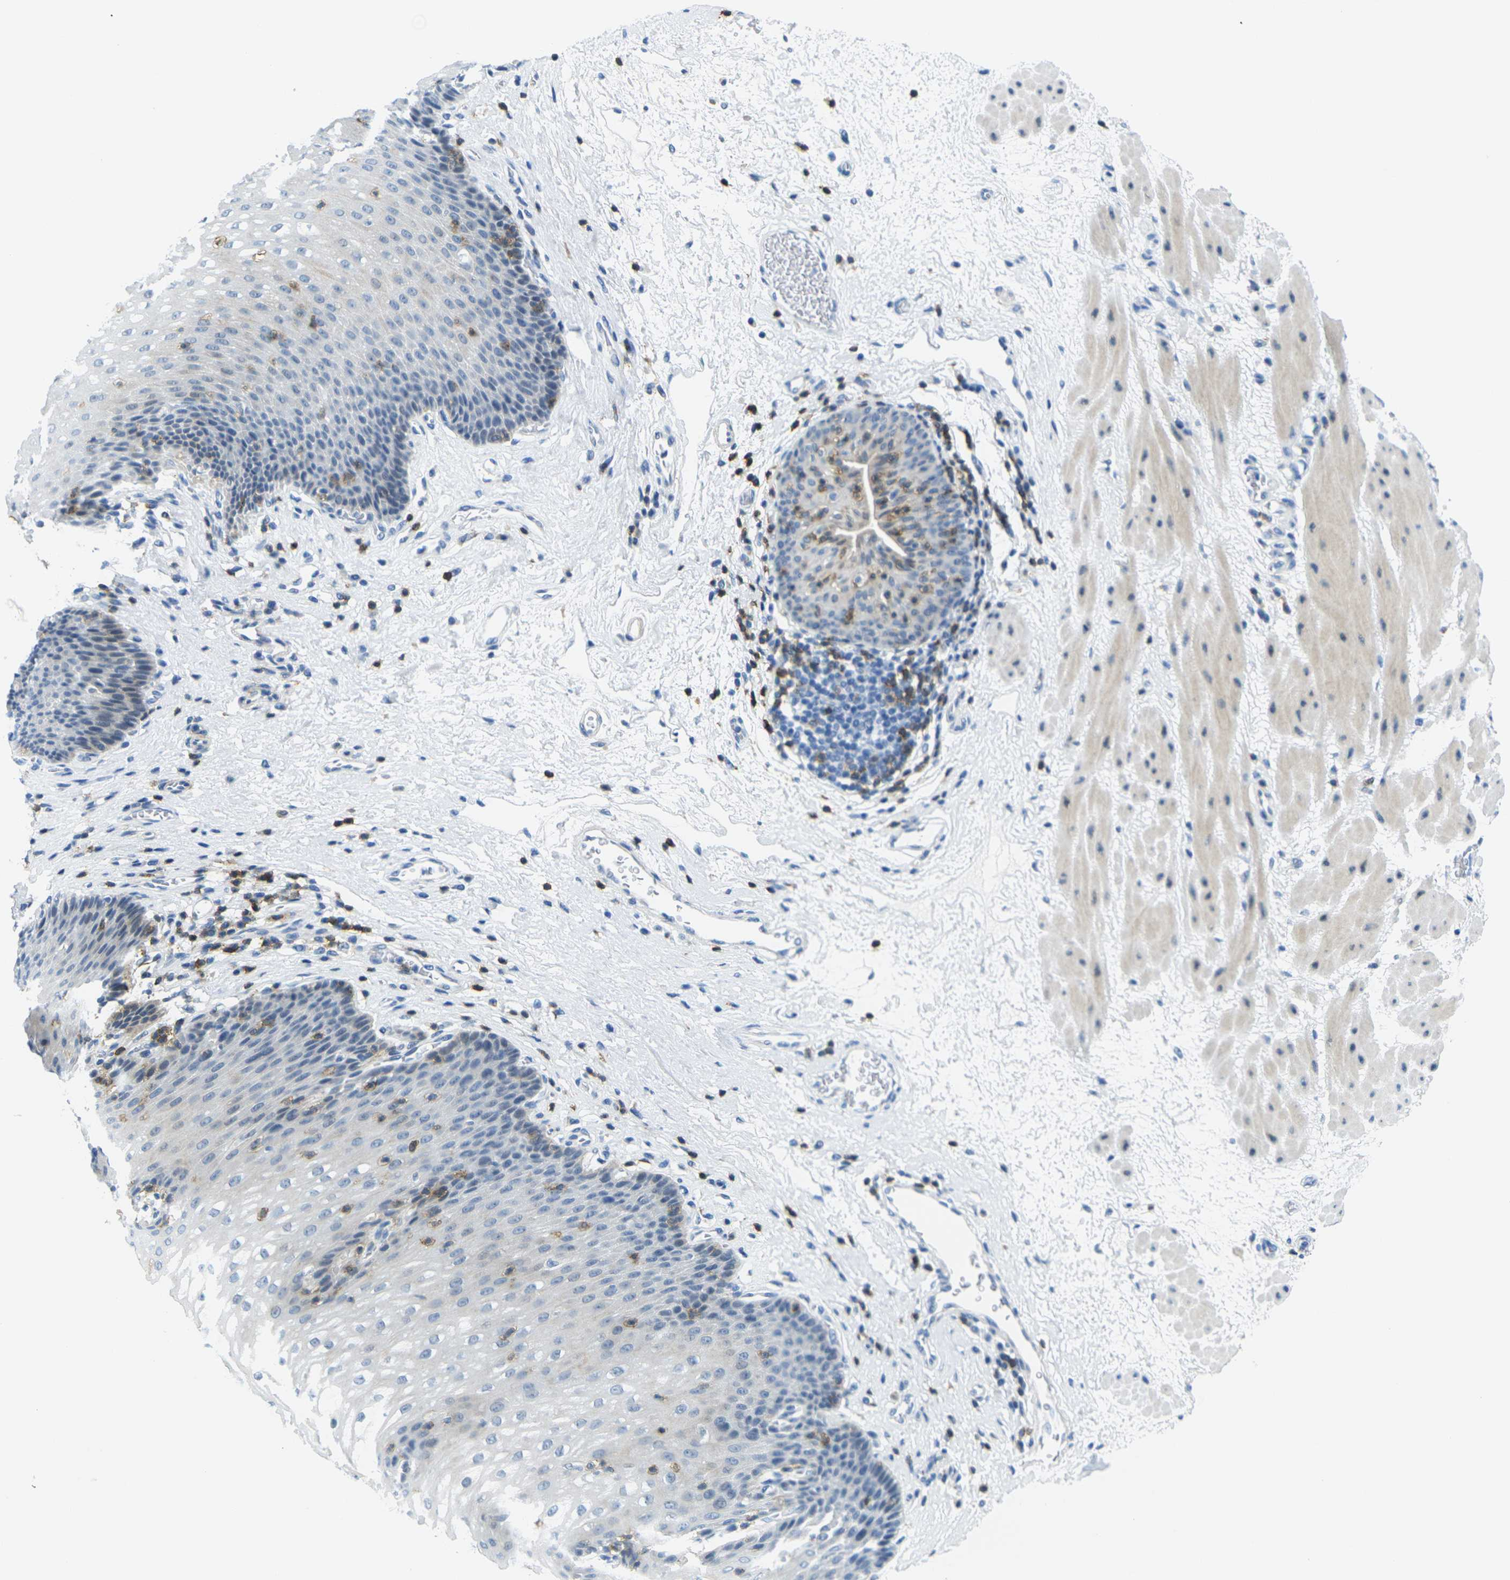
{"staining": {"intensity": "weak", "quantity": "<25%", "location": "cytoplasmic/membranous"}, "tissue": "esophagus", "cell_type": "Squamous epithelial cells", "image_type": "normal", "snomed": [{"axis": "morphology", "description": "Normal tissue, NOS"}, {"axis": "topography", "description": "Esophagus"}], "caption": "DAB immunohistochemical staining of benign human esophagus shows no significant expression in squamous epithelial cells.", "gene": "CD3D", "patient": {"sex": "male", "age": 48}}